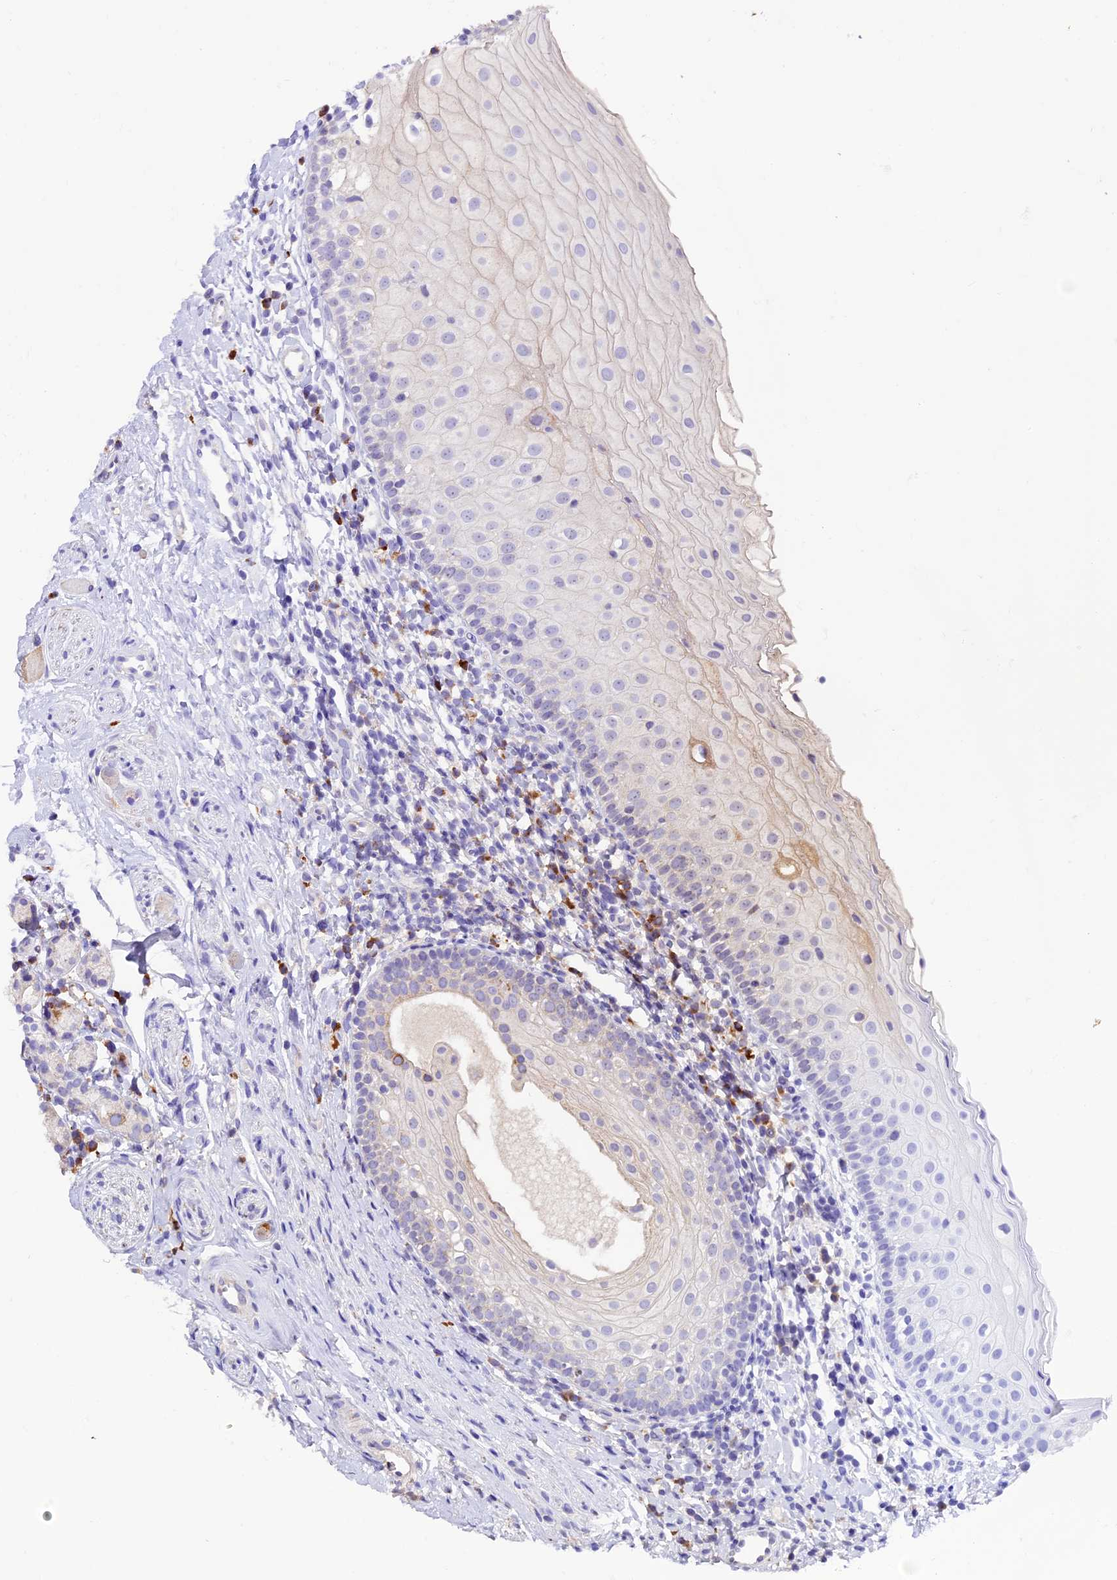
{"staining": {"intensity": "moderate", "quantity": "<25%", "location": "cytoplasmic/membranous"}, "tissue": "oral mucosa", "cell_type": "Squamous epithelial cells", "image_type": "normal", "snomed": [{"axis": "morphology", "description": "Normal tissue, NOS"}, {"axis": "topography", "description": "Oral tissue"}], "caption": "Moderate cytoplasmic/membranous expression for a protein is present in approximately <25% of squamous epithelial cells of unremarkable oral mucosa using immunohistochemistry (IHC).", "gene": "METTL22", "patient": {"sex": "male", "age": 46}}